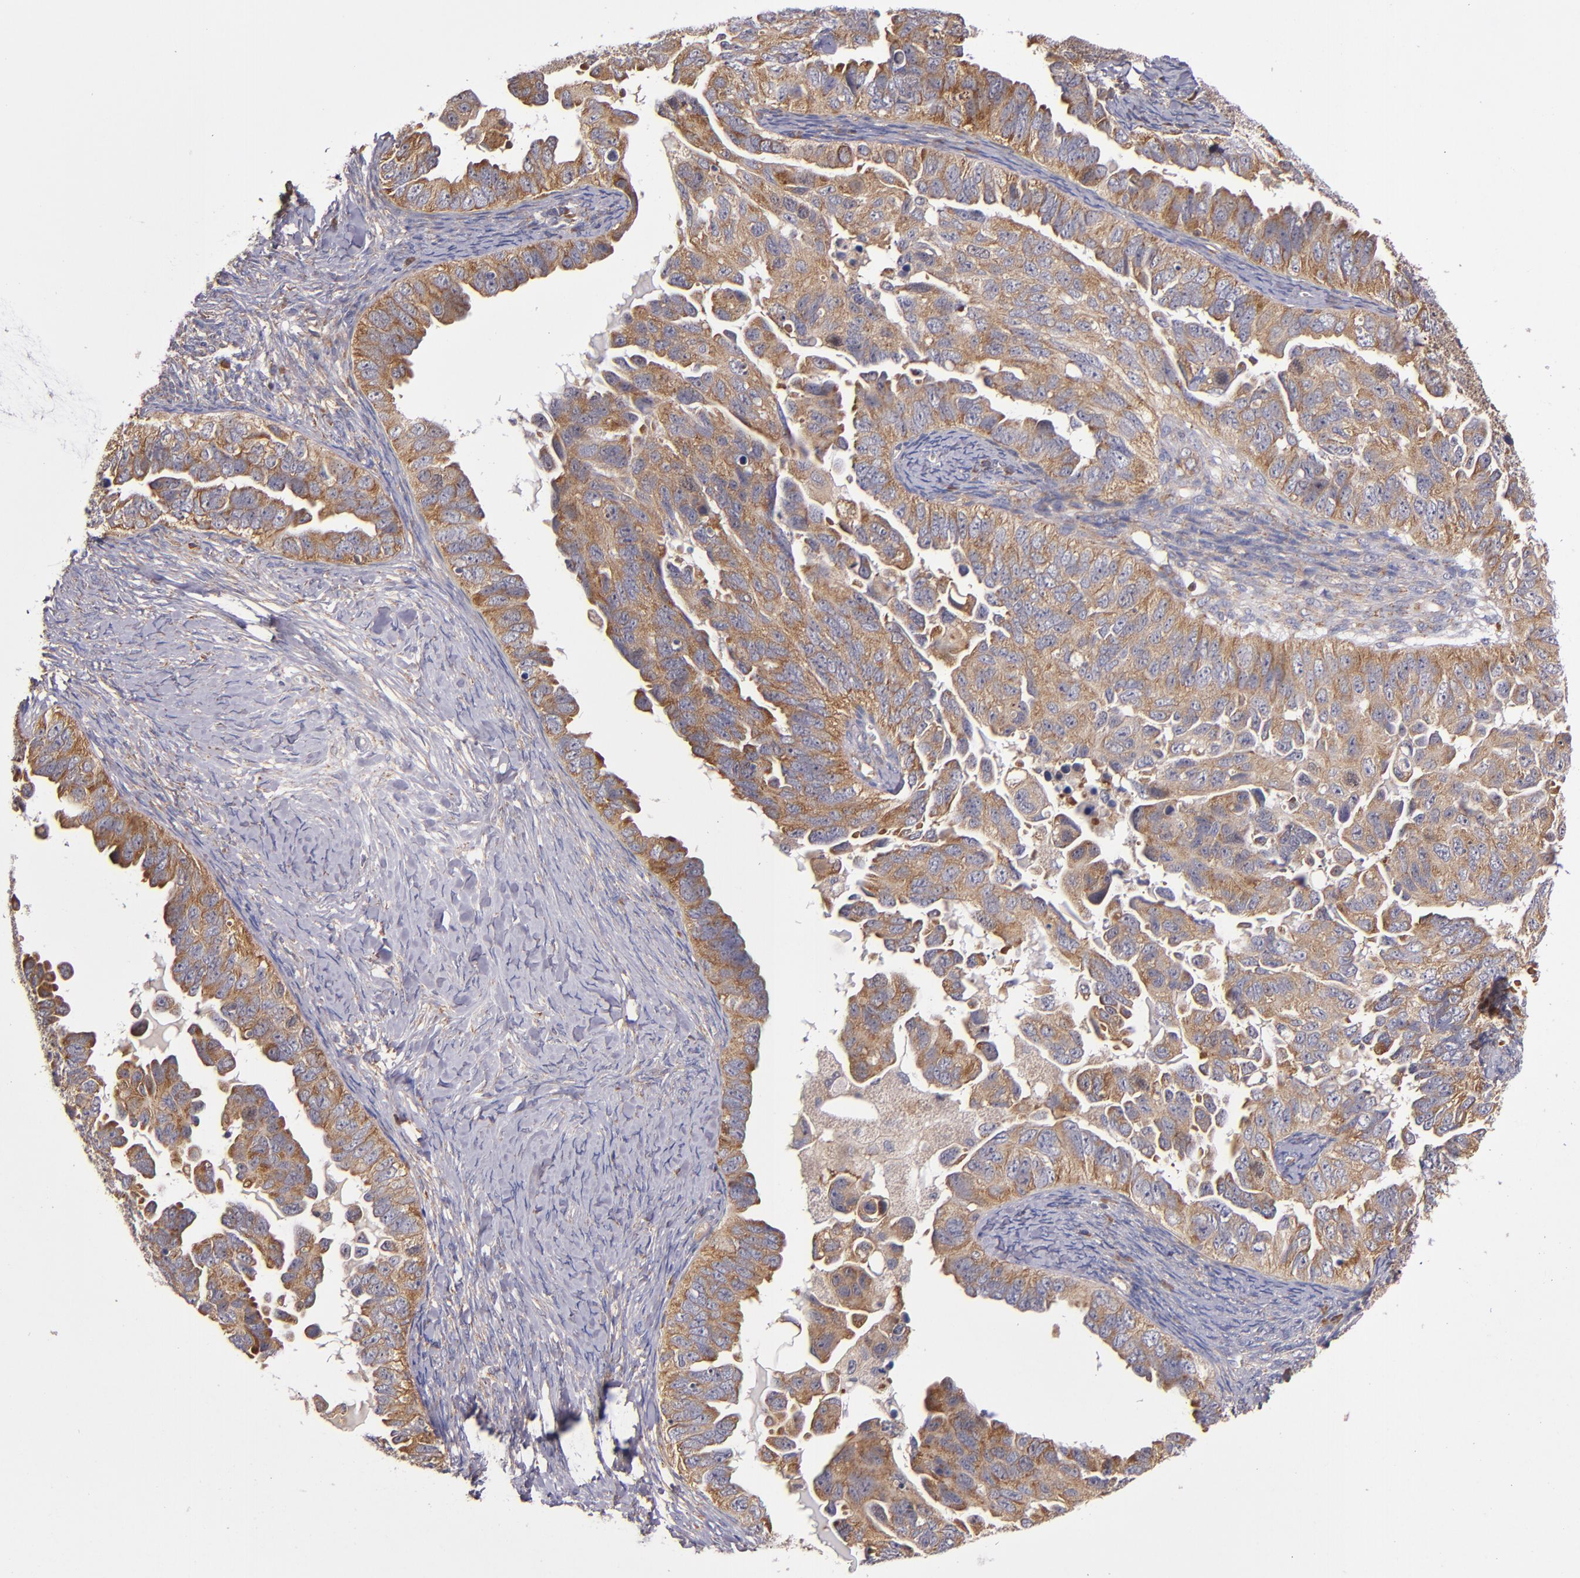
{"staining": {"intensity": "moderate", "quantity": ">75%", "location": "cytoplasmic/membranous"}, "tissue": "ovarian cancer", "cell_type": "Tumor cells", "image_type": "cancer", "snomed": [{"axis": "morphology", "description": "Cystadenocarcinoma, serous, NOS"}, {"axis": "topography", "description": "Ovary"}], "caption": "Brown immunohistochemical staining in ovarian cancer demonstrates moderate cytoplasmic/membranous positivity in approximately >75% of tumor cells. (DAB (3,3'-diaminobenzidine) IHC with brightfield microscopy, high magnification).", "gene": "EIF4ENIF1", "patient": {"sex": "female", "age": 82}}